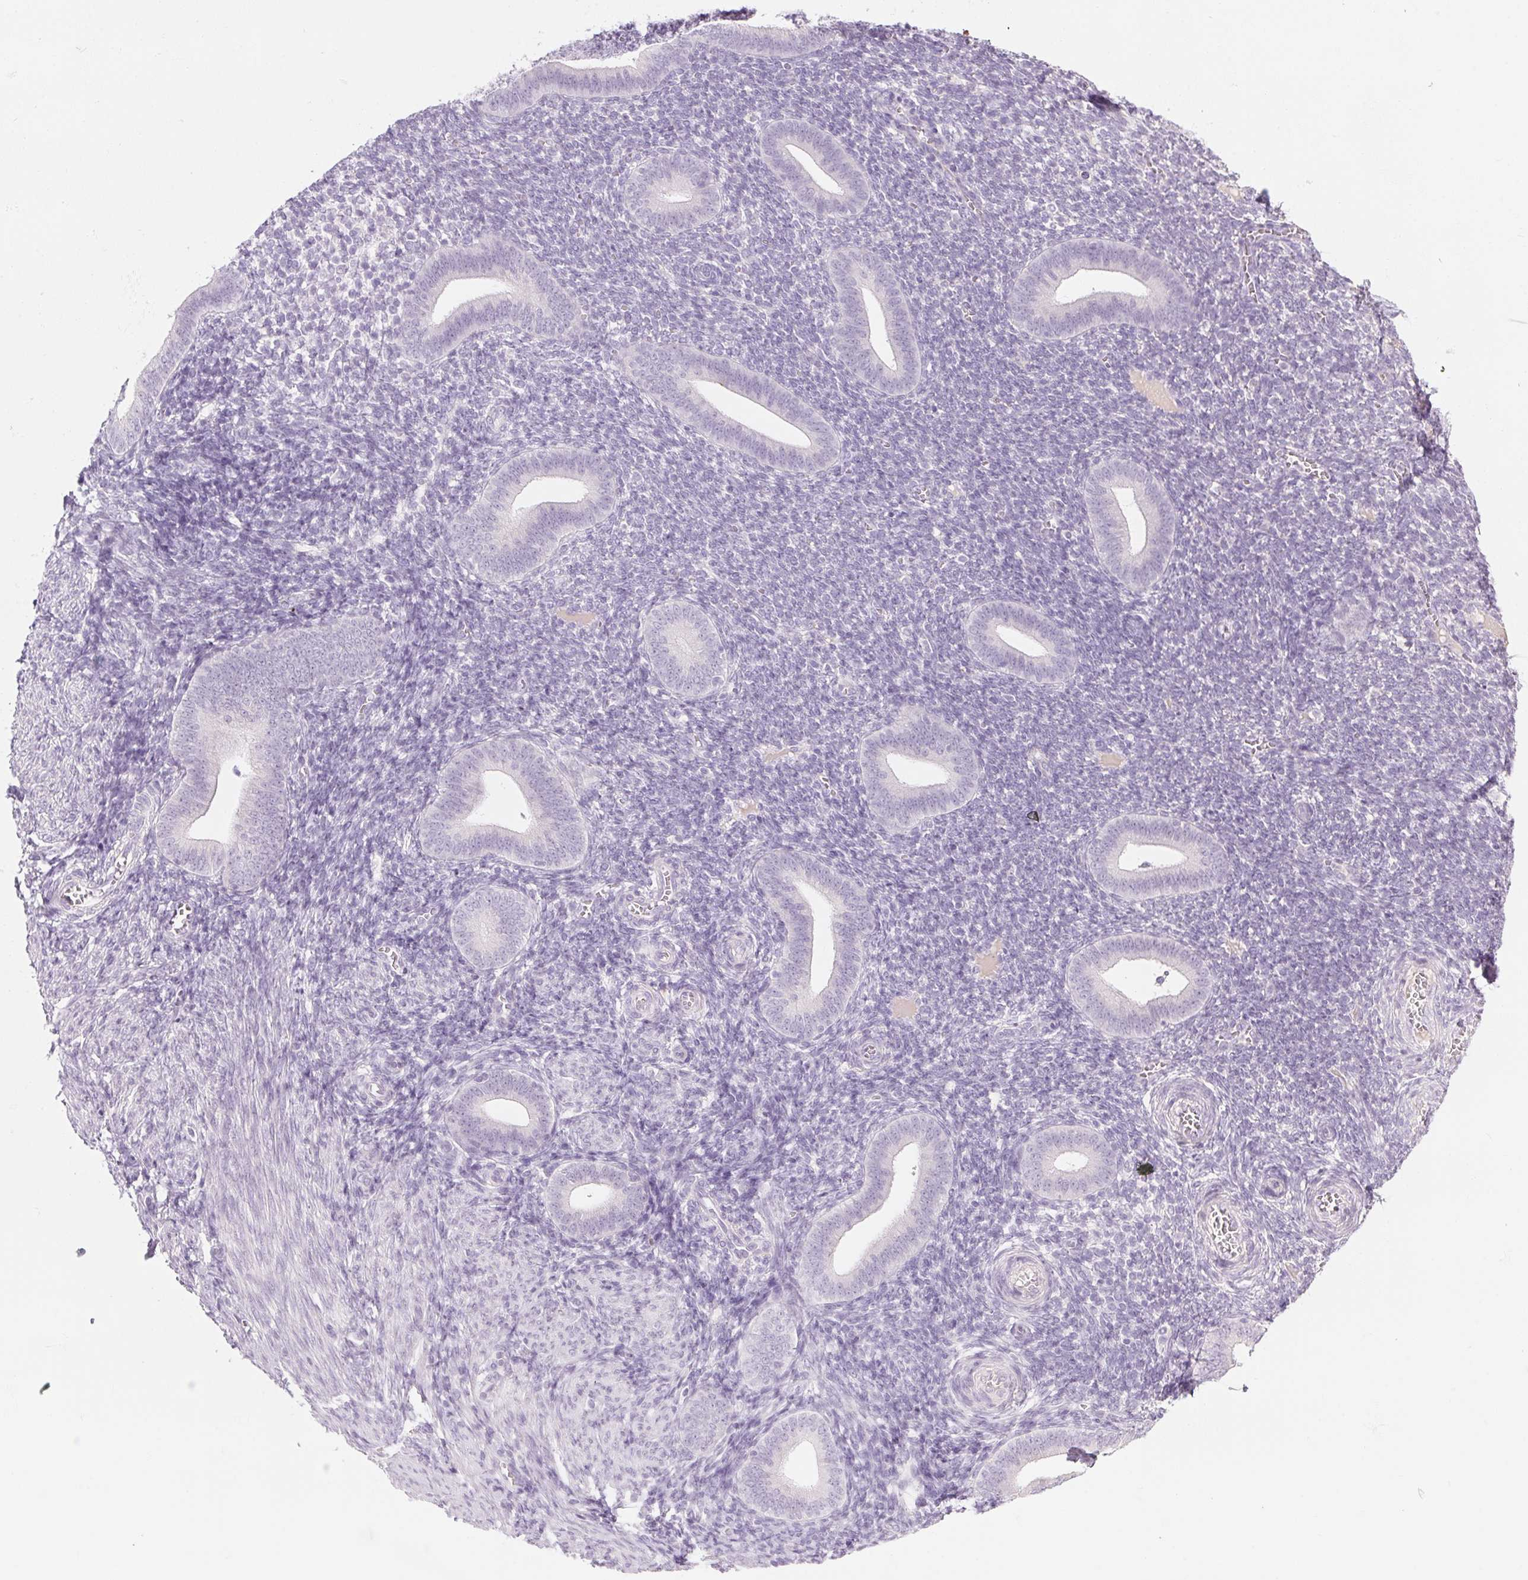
{"staining": {"intensity": "negative", "quantity": "none", "location": "none"}, "tissue": "endometrium", "cell_type": "Cells in endometrial stroma", "image_type": "normal", "snomed": [{"axis": "morphology", "description": "Normal tissue, NOS"}, {"axis": "topography", "description": "Endometrium"}], "caption": "Human endometrium stained for a protein using immunohistochemistry reveals no expression in cells in endometrial stroma.", "gene": "RPTN", "patient": {"sex": "female", "age": 25}}